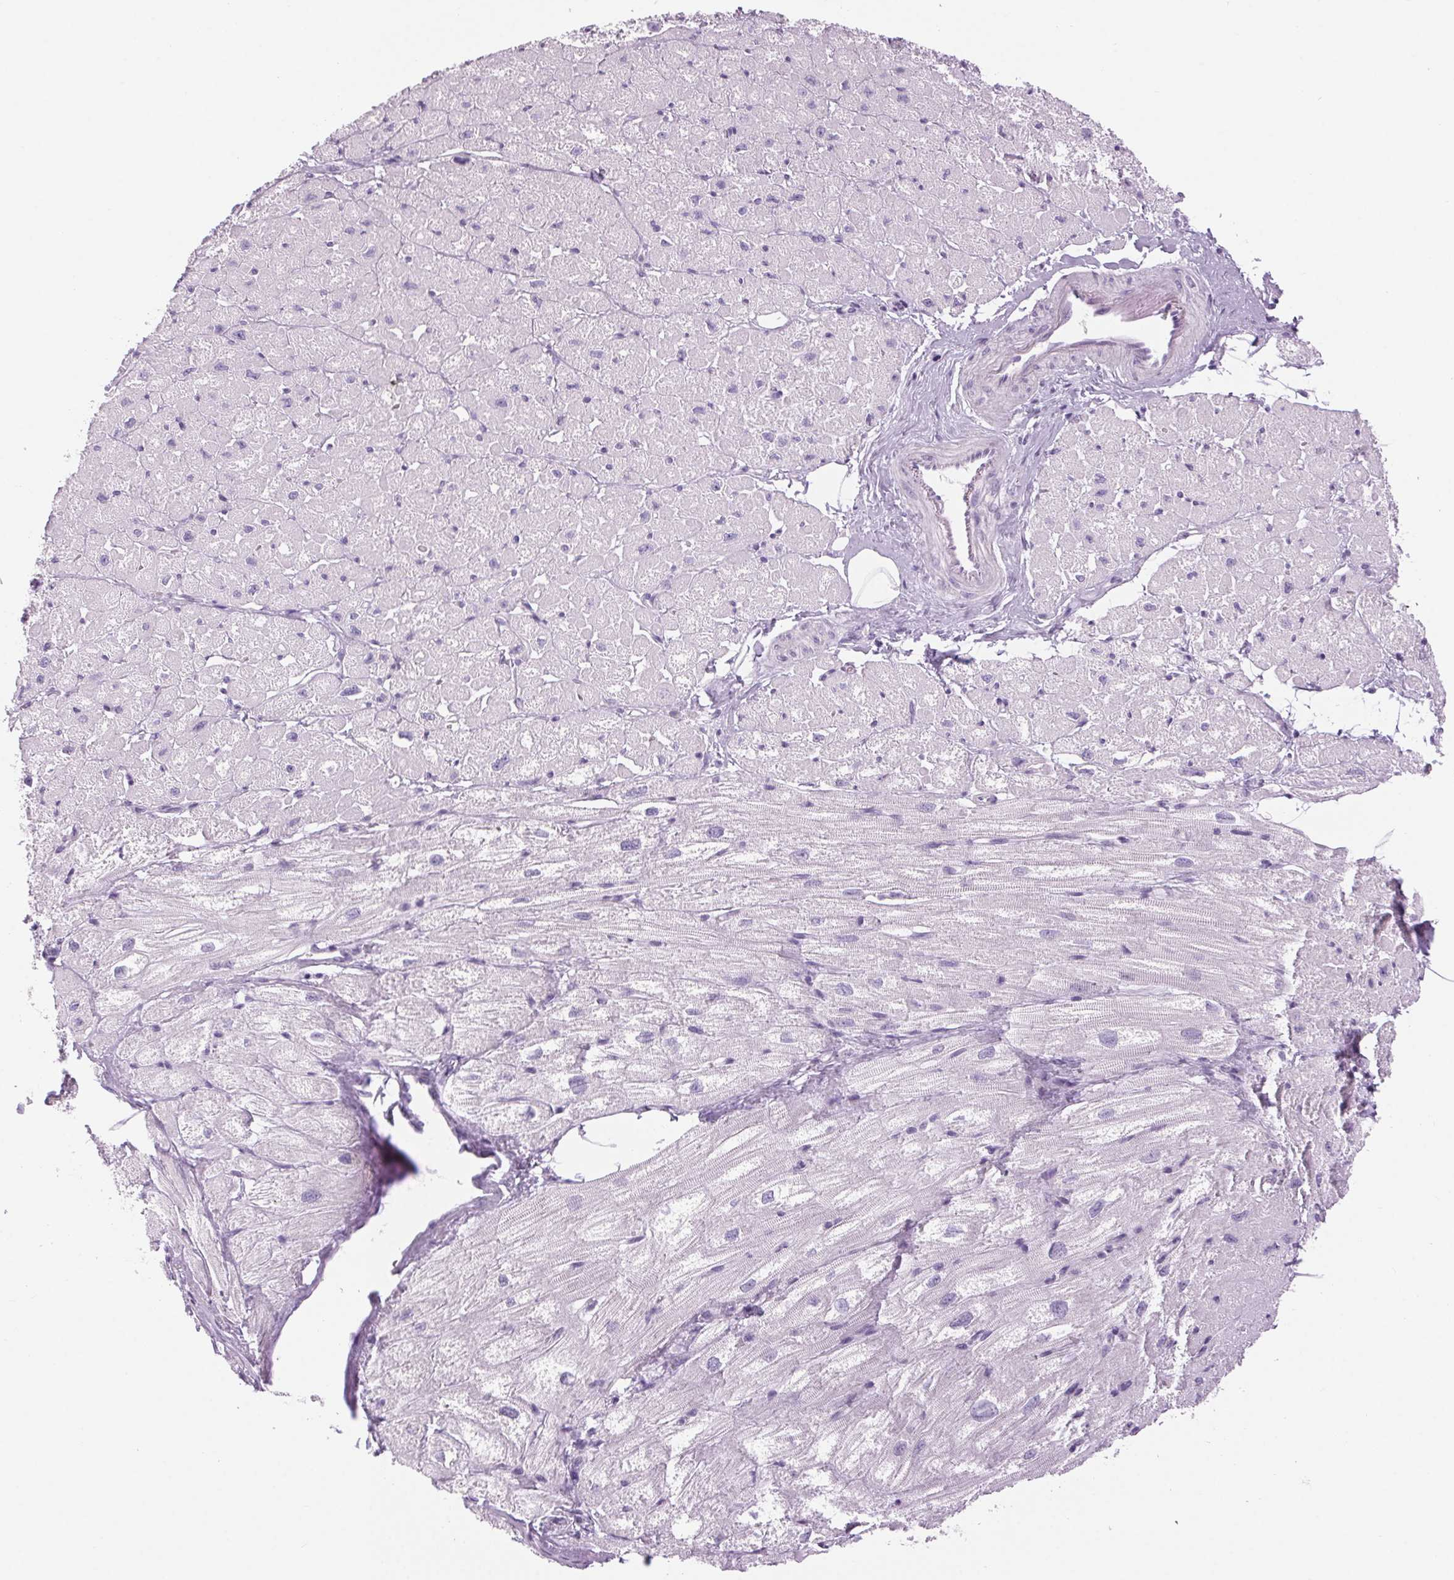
{"staining": {"intensity": "negative", "quantity": "none", "location": "none"}, "tissue": "heart muscle", "cell_type": "Cardiomyocytes", "image_type": "normal", "snomed": [{"axis": "morphology", "description": "Normal tissue, NOS"}, {"axis": "topography", "description": "Heart"}], "caption": "The IHC image has no significant positivity in cardiomyocytes of heart muscle.", "gene": "LRP2", "patient": {"sex": "female", "age": 62}}